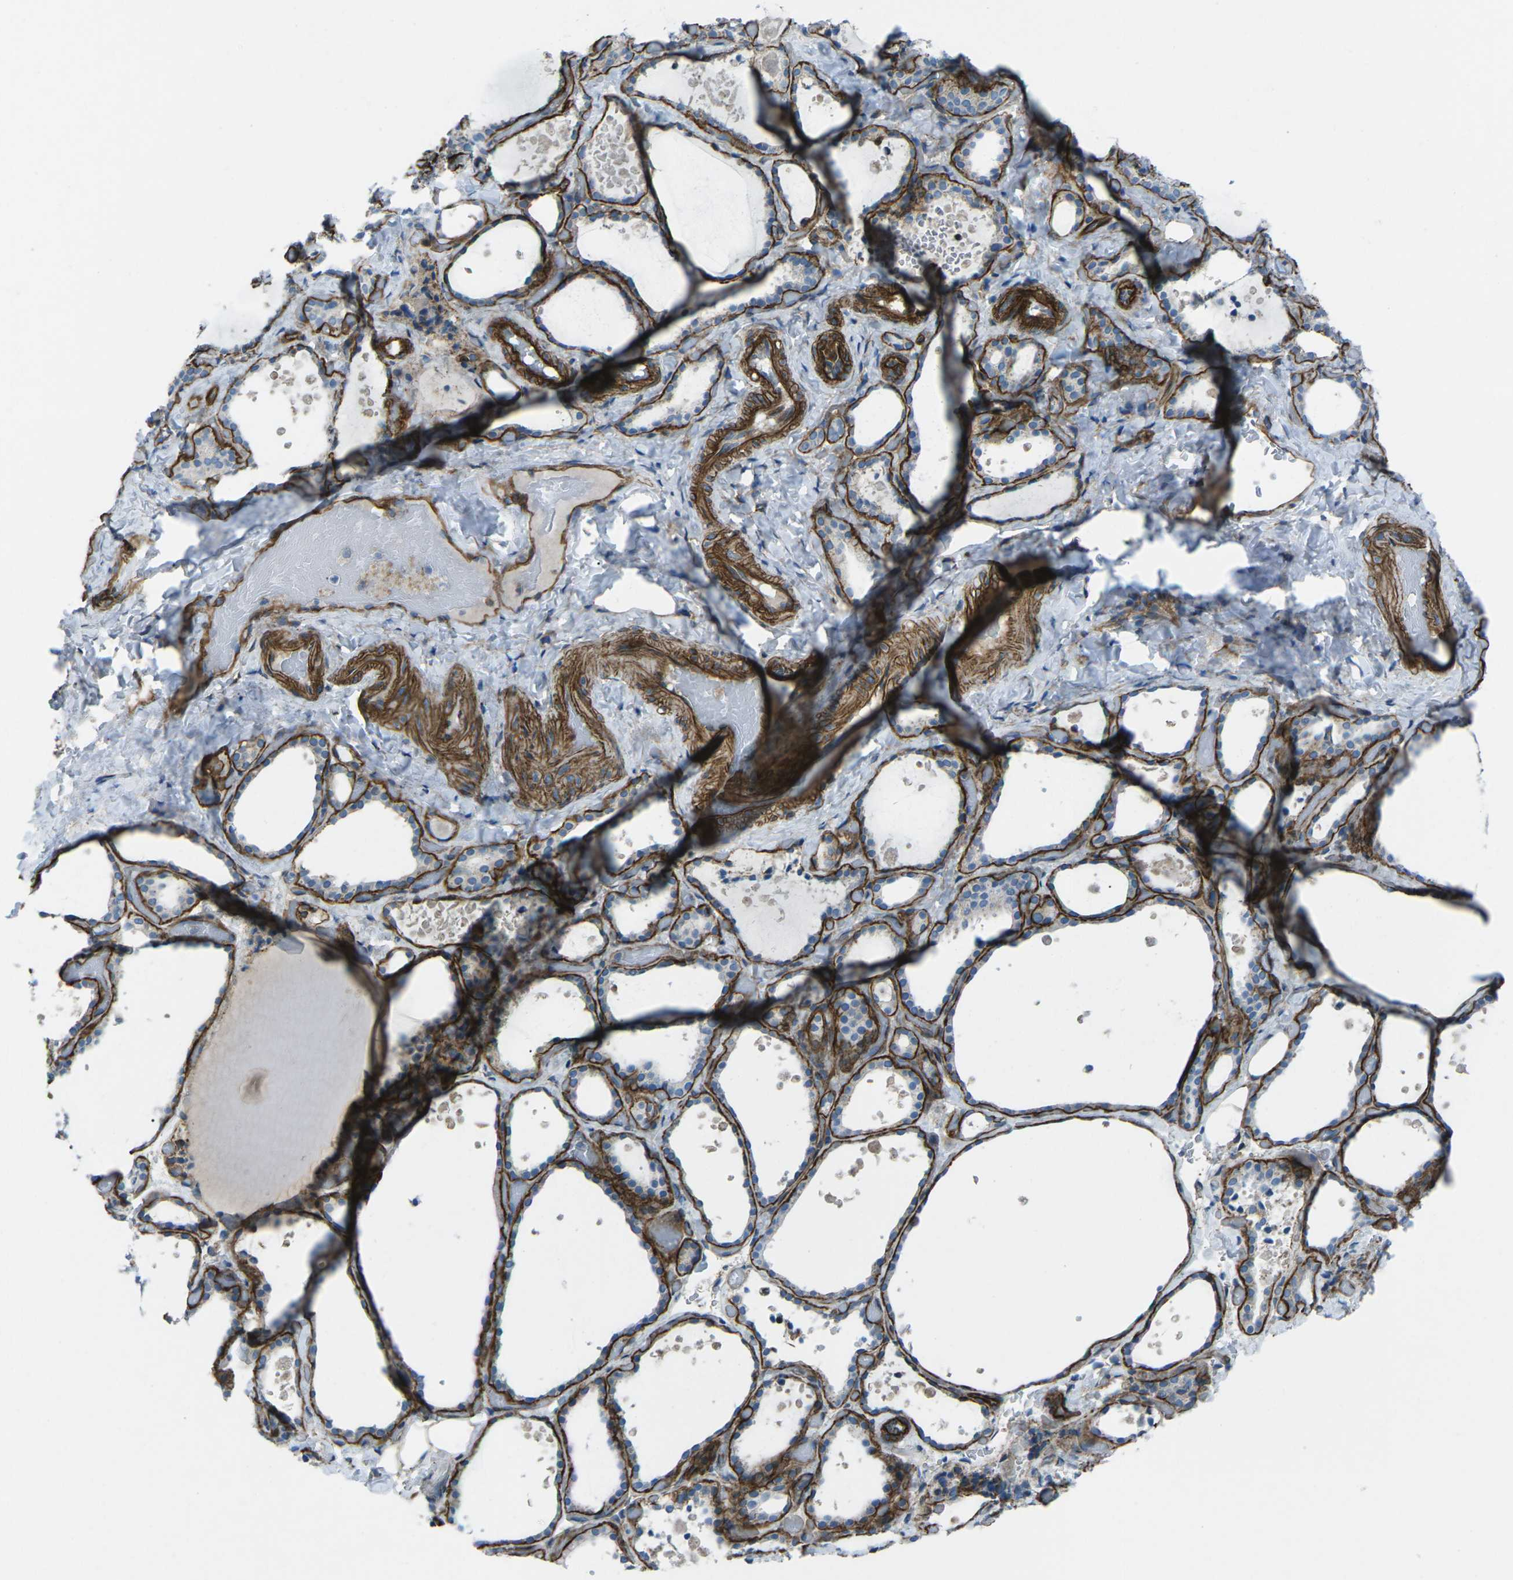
{"staining": {"intensity": "negative", "quantity": "none", "location": "none"}, "tissue": "thyroid gland", "cell_type": "Glandular cells", "image_type": "normal", "snomed": [{"axis": "morphology", "description": "Normal tissue, NOS"}, {"axis": "topography", "description": "Thyroid gland"}], "caption": "A micrograph of thyroid gland stained for a protein demonstrates no brown staining in glandular cells.", "gene": "UTRN", "patient": {"sex": "female", "age": 44}}